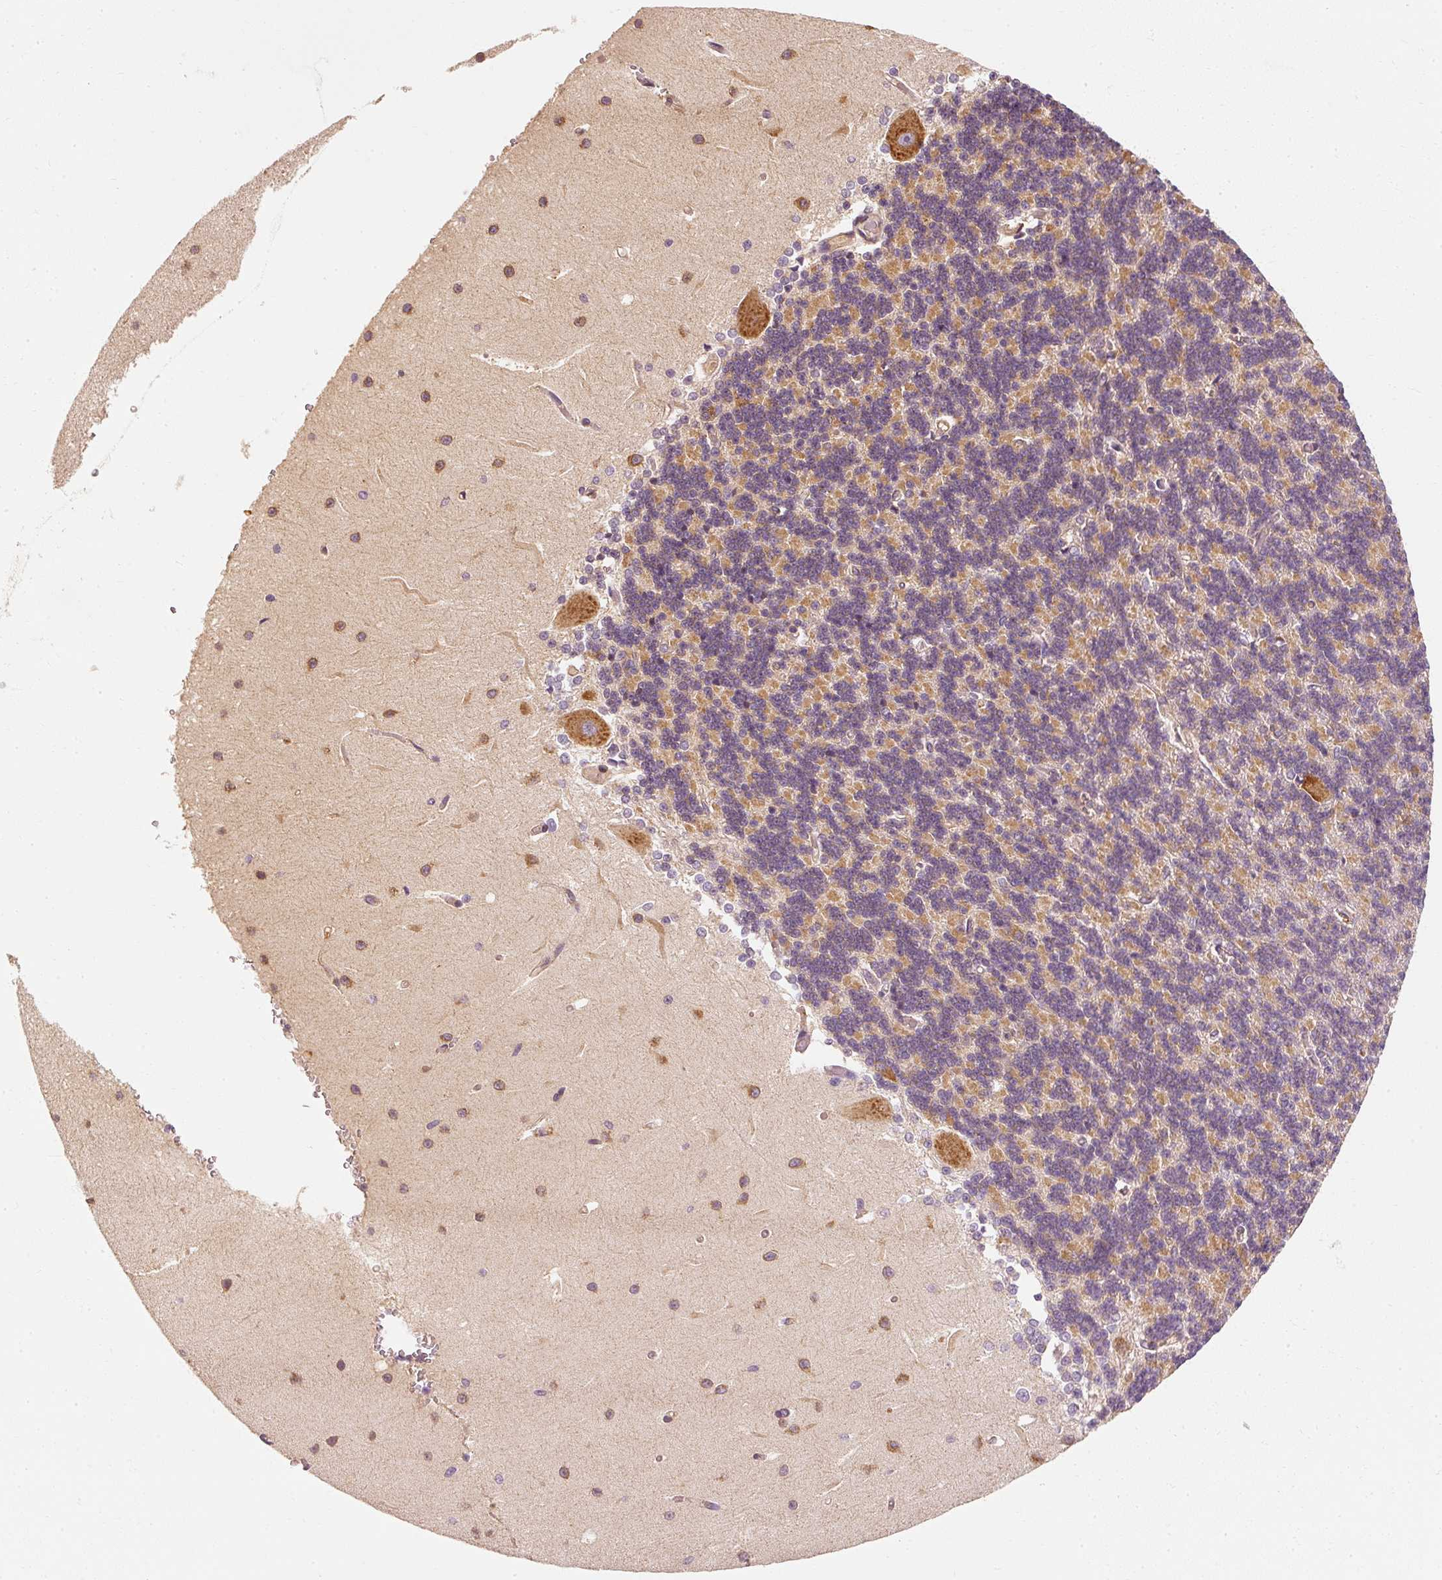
{"staining": {"intensity": "moderate", "quantity": "25%-75%", "location": "cytoplasmic/membranous"}, "tissue": "cerebellum", "cell_type": "Cells in granular layer", "image_type": "normal", "snomed": [{"axis": "morphology", "description": "Normal tissue, NOS"}, {"axis": "topography", "description": "Cerebellum"}], "caption": "Cells in granular layer show medium levels of moderate cytoplasmic/membranous positivity in approximately 25%-75% of cells in normal cerebellum.", "gene": "TOMM40", "patient": {"sex": "male", "age": 37}}